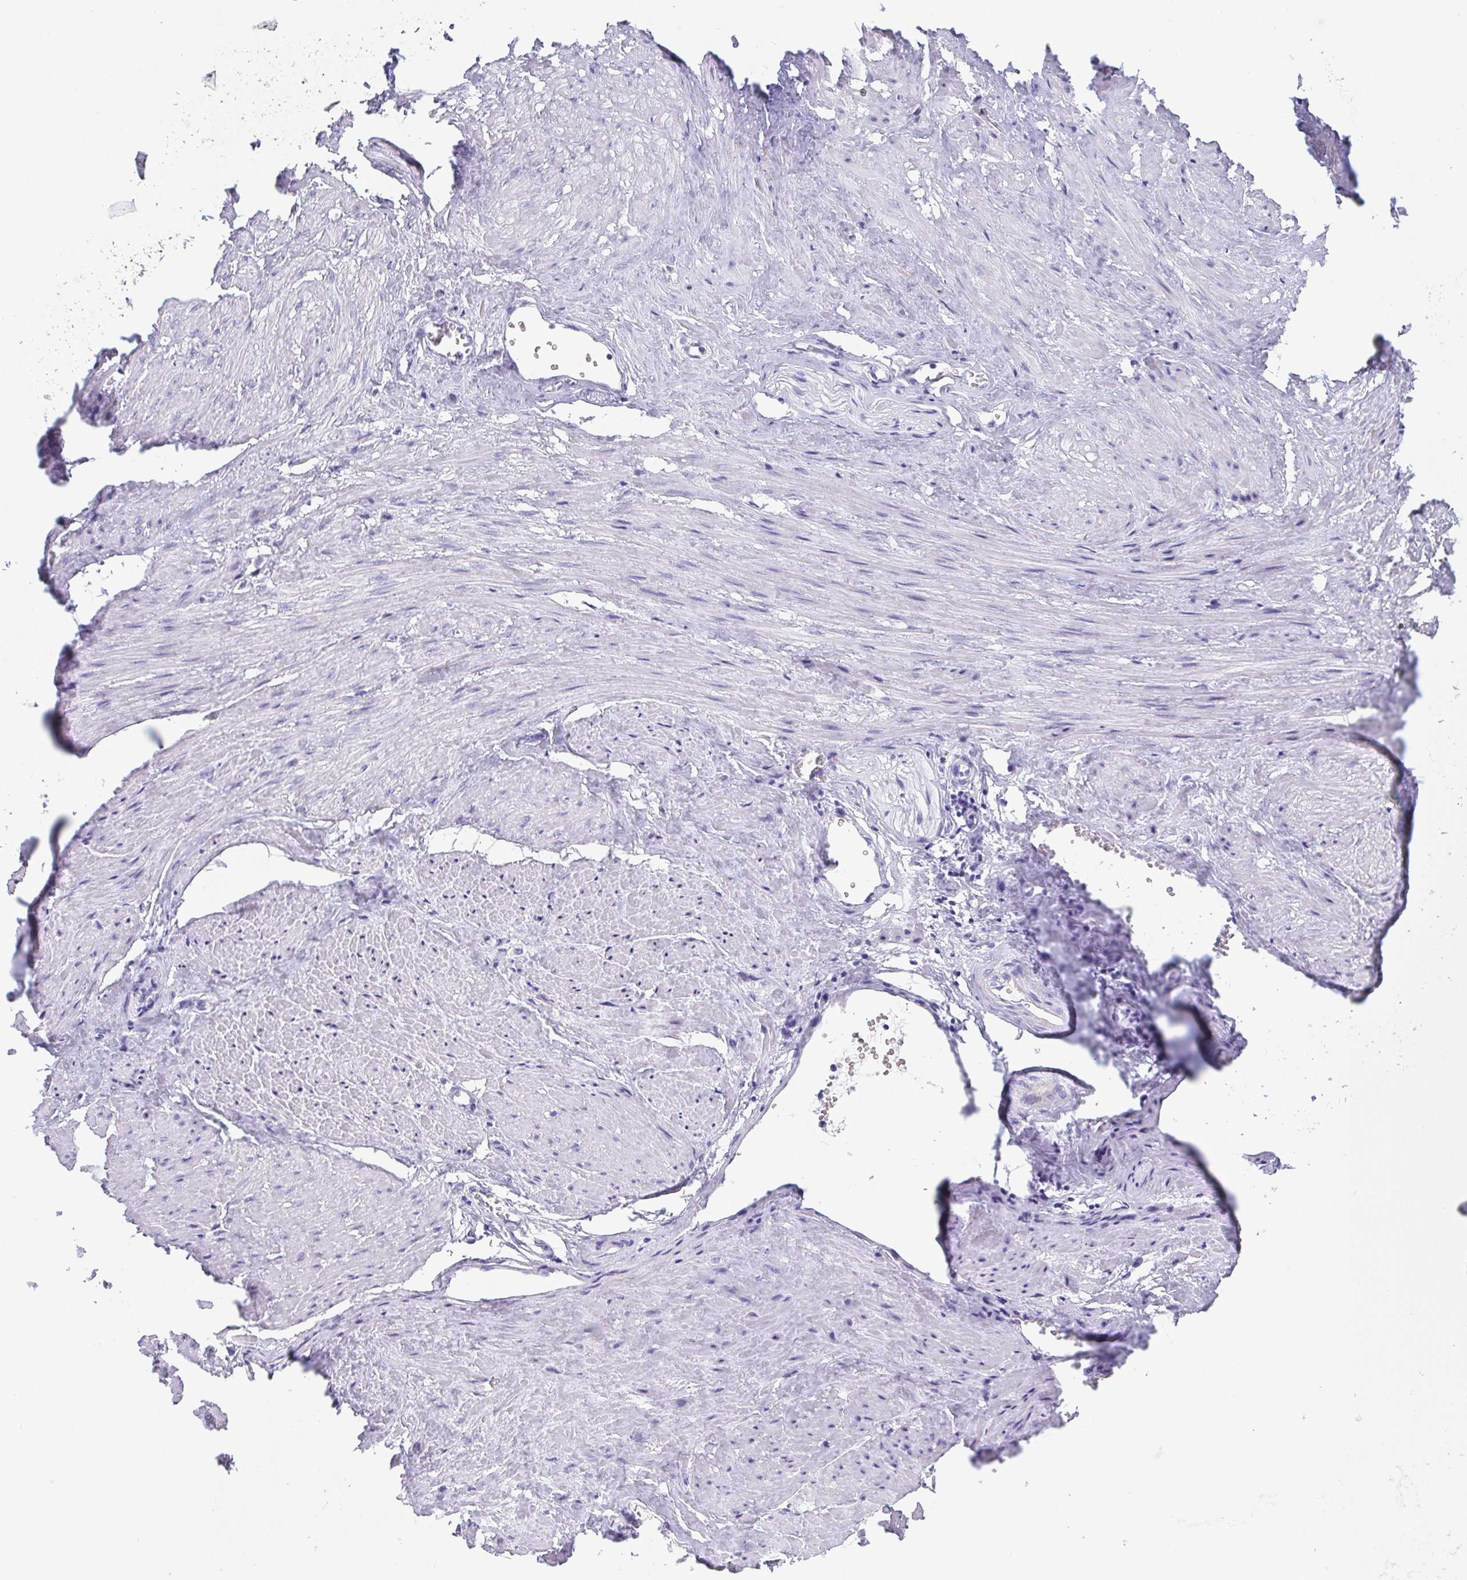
{"staining": {"intensity": "negative", "quantity": "none", "location": "none"}, "tissue": "adipose tissue", "cell_type": "Adipocytes", "image_type": "normal", "snomed": [{"axis": "morphology", "description": "Normal tissue, NOS"}, {"axis": "topography", "description": "Prostate"}, {"axis": "topography", "description": "Peripheral nerve tissue"}], "caption": "IHC micrograph of unremarkable human adipose tissue stained for a protein (brown), which exhibits no positivity in adipocytes. Nuclei are stained in blue.", "gene": "SCGN", "patient": {"sex": "male", "age": 55}}